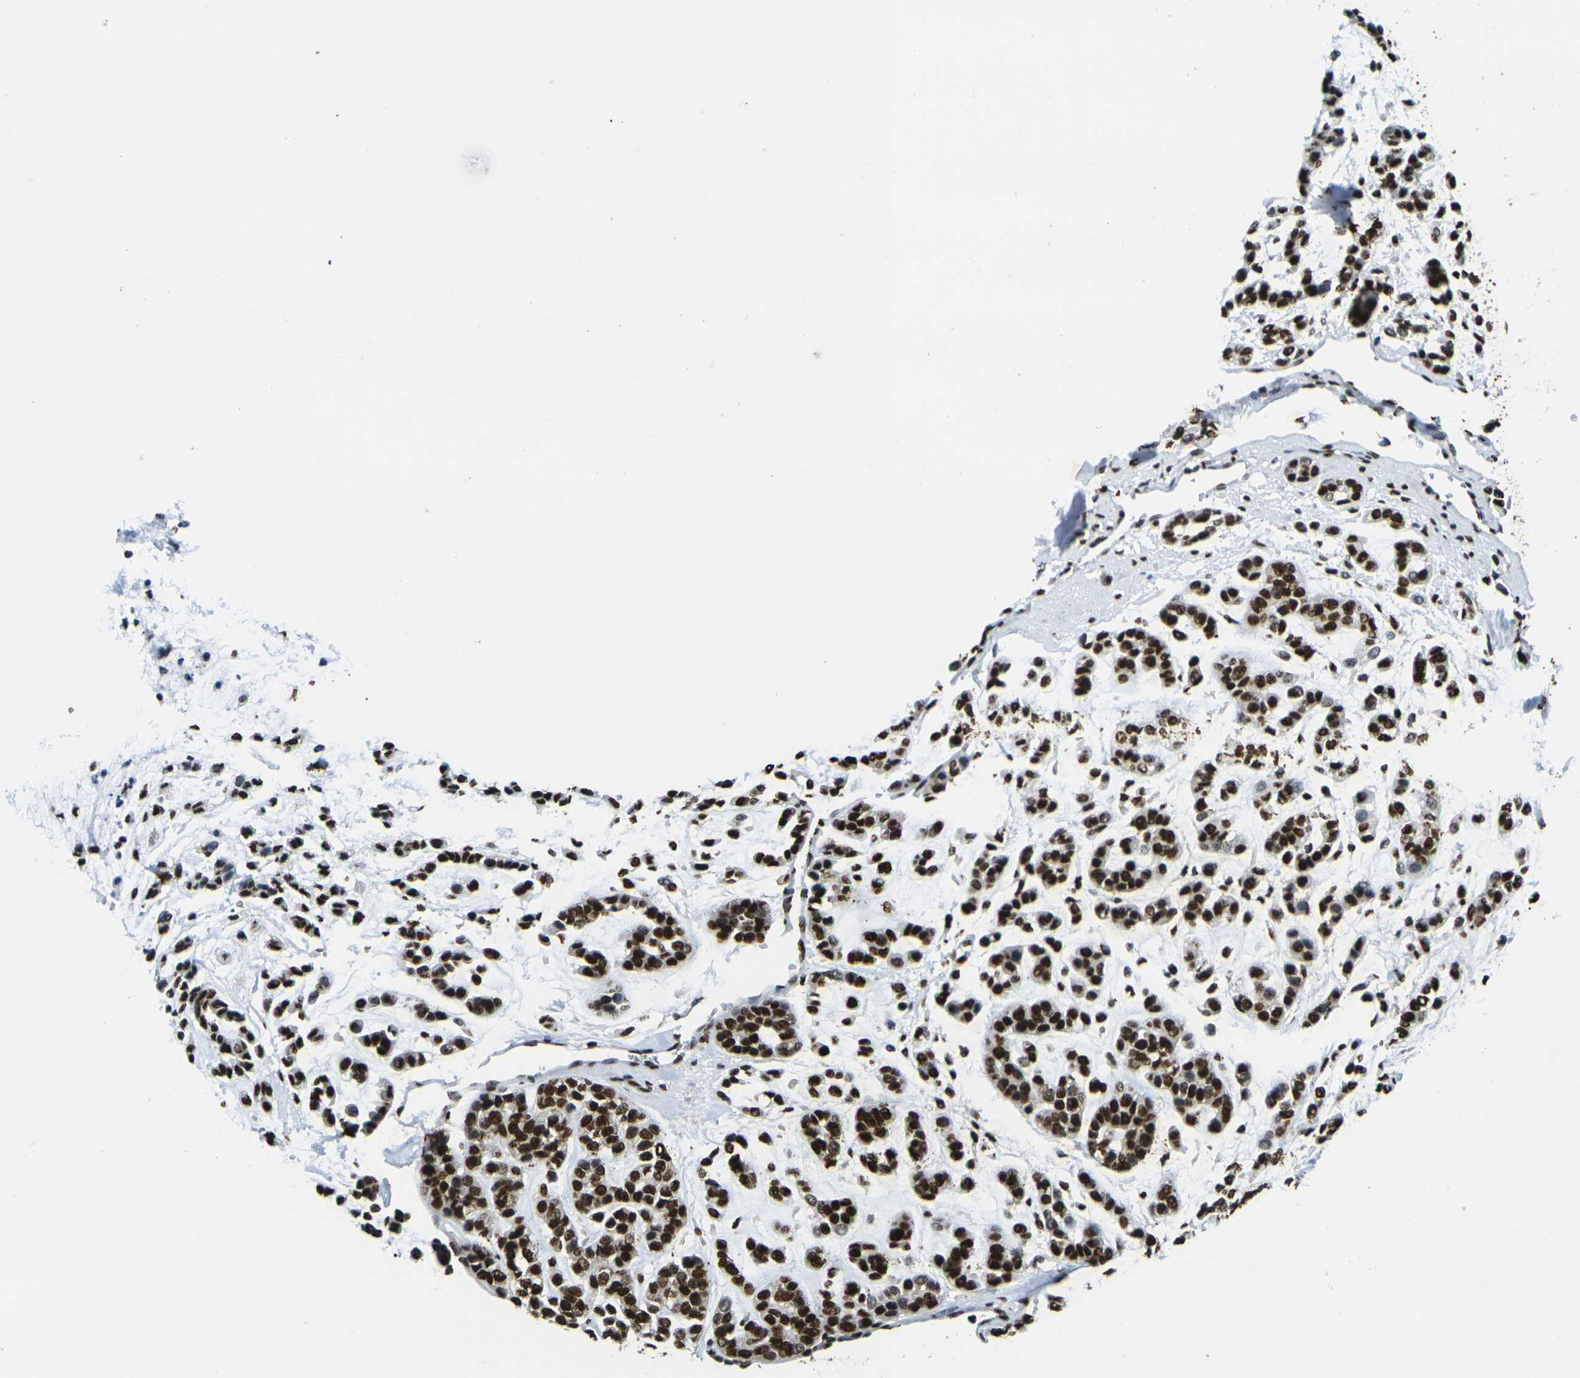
{"staining": {"intensity": "strong", "quantity": ">75%", "location": "nuclear"}, "tissue": "head and neck cancer", "cell_type": "Tumor cells", "image_type": "cancer", "snomed": [{"axis": "morphology", "description": "Adenocarcinoma, NOS"}, {"axis": "morphology", "description": "Adenoma, NOS"}, {"axis": "topography", "description": "Head-Neck"}], "caption": "Head and neck cancer tissue exhibits strong nuclear expression in approximately >75% of tumor cells (Stains: DAB in brown, nuclei in blue, Microscopy: brightfield microscopy at high magnification).", "gene": "SMARCC1", "patient": {"sex": "female", "age": 55}}